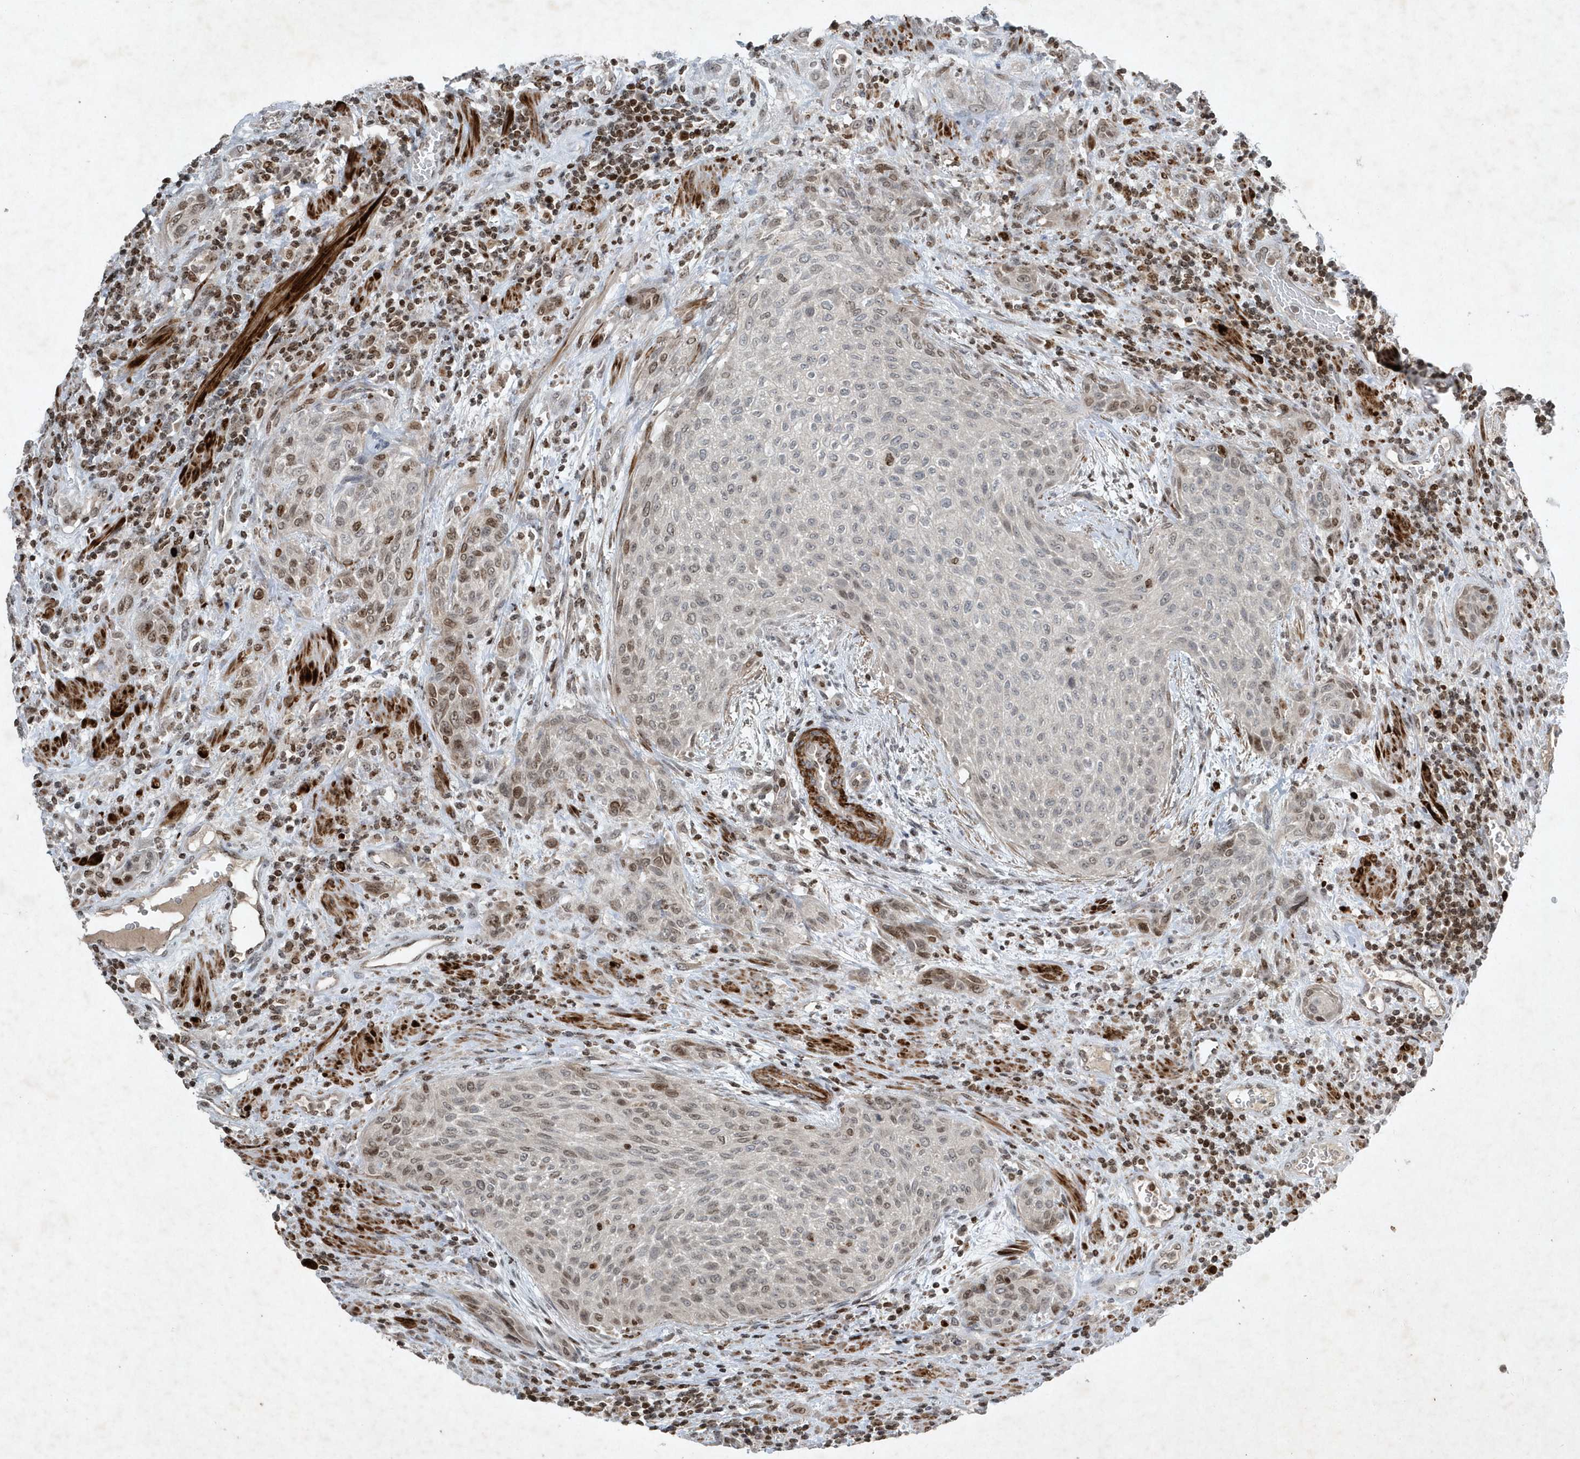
{"staining": {"intensity": "weak", "quantity": "<25%", "location": "nuclear"}, "tissue": "urothelial cancer", "cell_type": "Tumor cells", "image_type": "cancer", "snomed": [{"axis": "morphology", "description": "Urothelial carcinoma, High grade"}, {"axis": "topography", "description": "Urinary bladder"}], "caption": "Urothelial cancer was stained to show a protein in brown. There is no significant expression in tumor cells.", "gene": "QTRT2", "patient": {"sex": "male", "age": 35}}